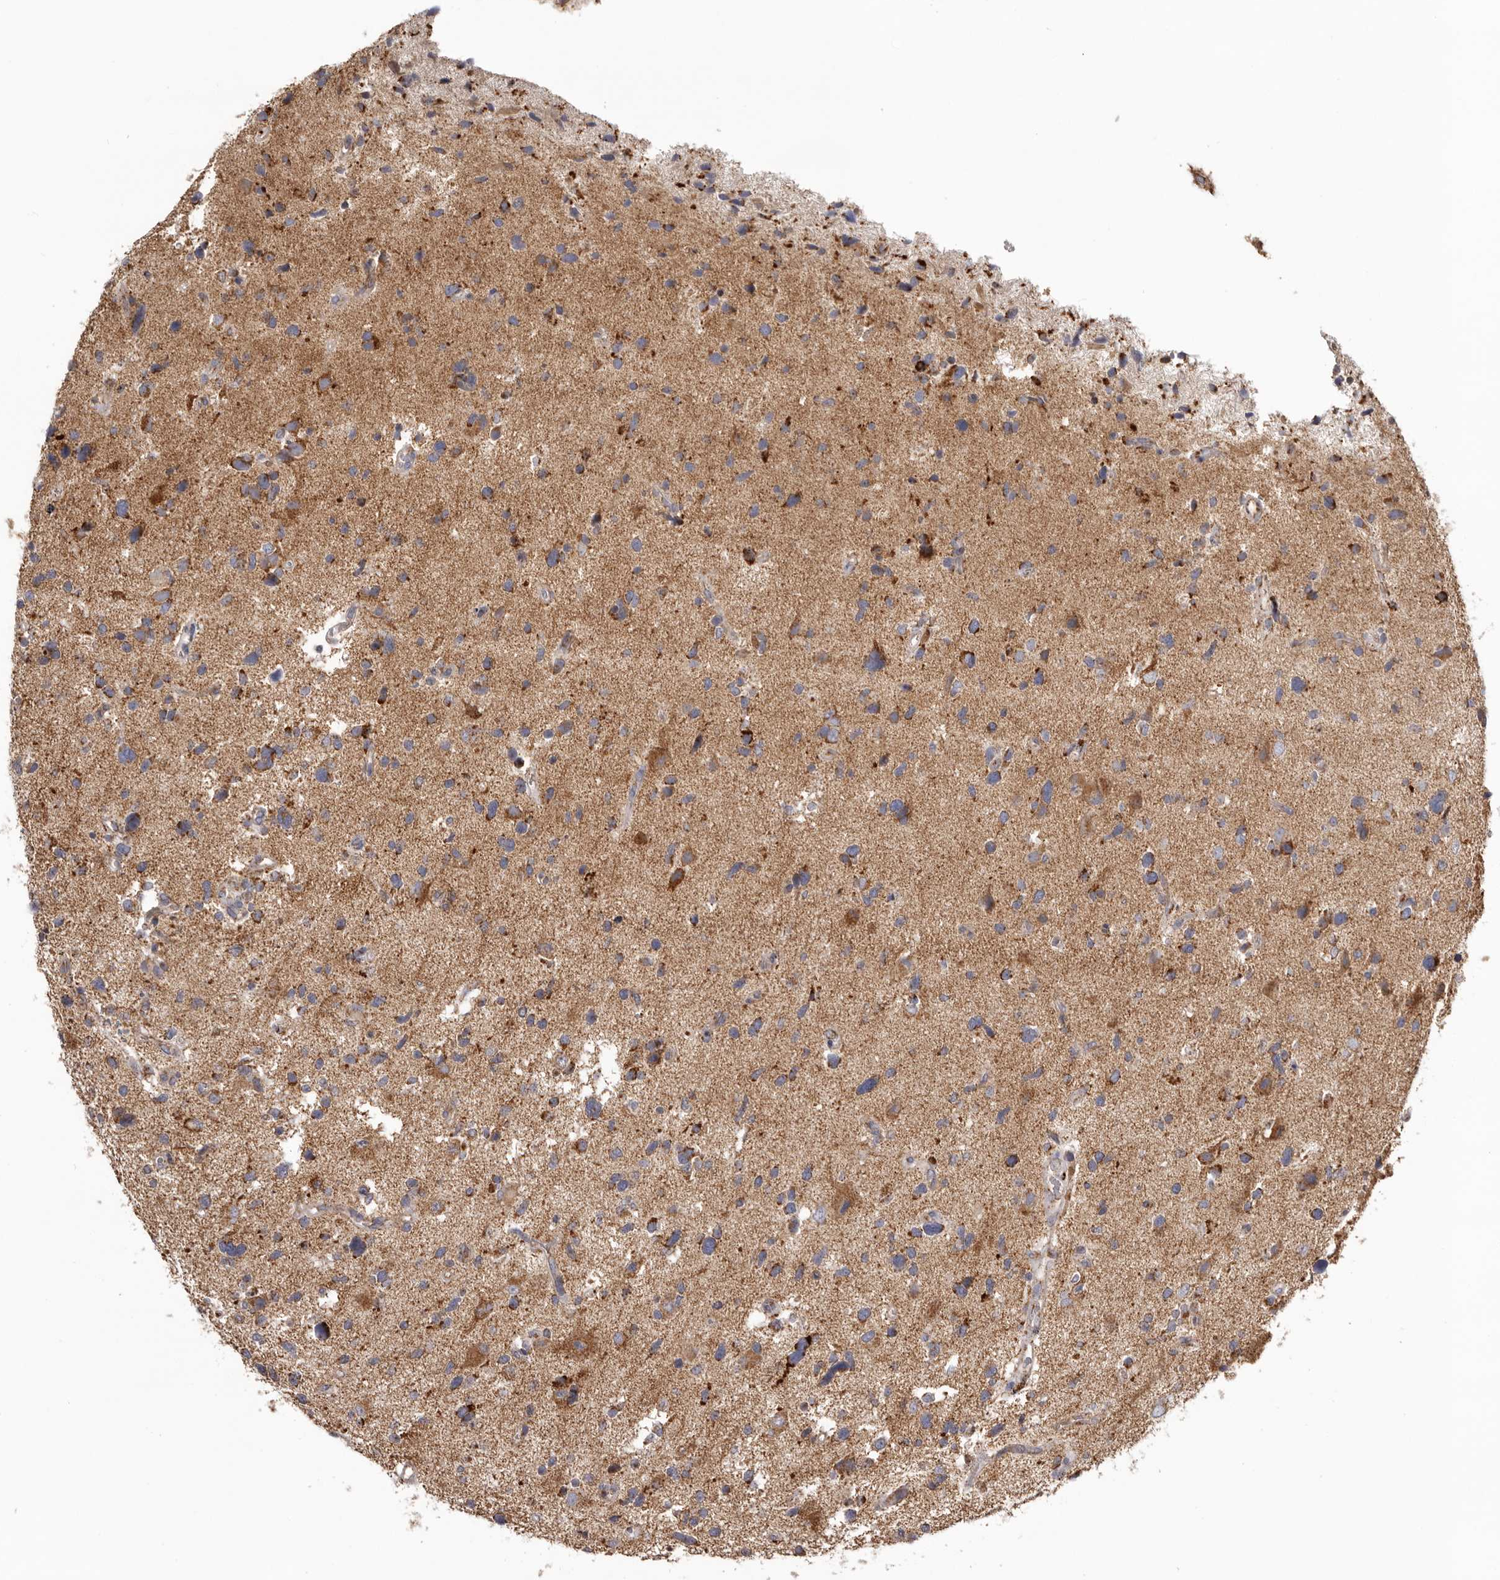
{"staining": {"intensity": "moderate", "quantity": "25%-75%", "location": "cytoplasmic/membranous"}, "tissue": "glioma", "cell_type": "Tumor cells", "image_type": "cancer", "snomed": [{"axis": "morphology", "description": "Glioma, malignant, High grade"}, {"axis": "topography", "description": "Brain"}], "caption": "A histopathology image showing moderate cytoplasmic/membranous positivity in about 25%-75% of tumor cells in glioma, as visualized by brown immunohistochemical staining.", "gene": "MECR", "patient": {"sex": "male", "age": 33}}